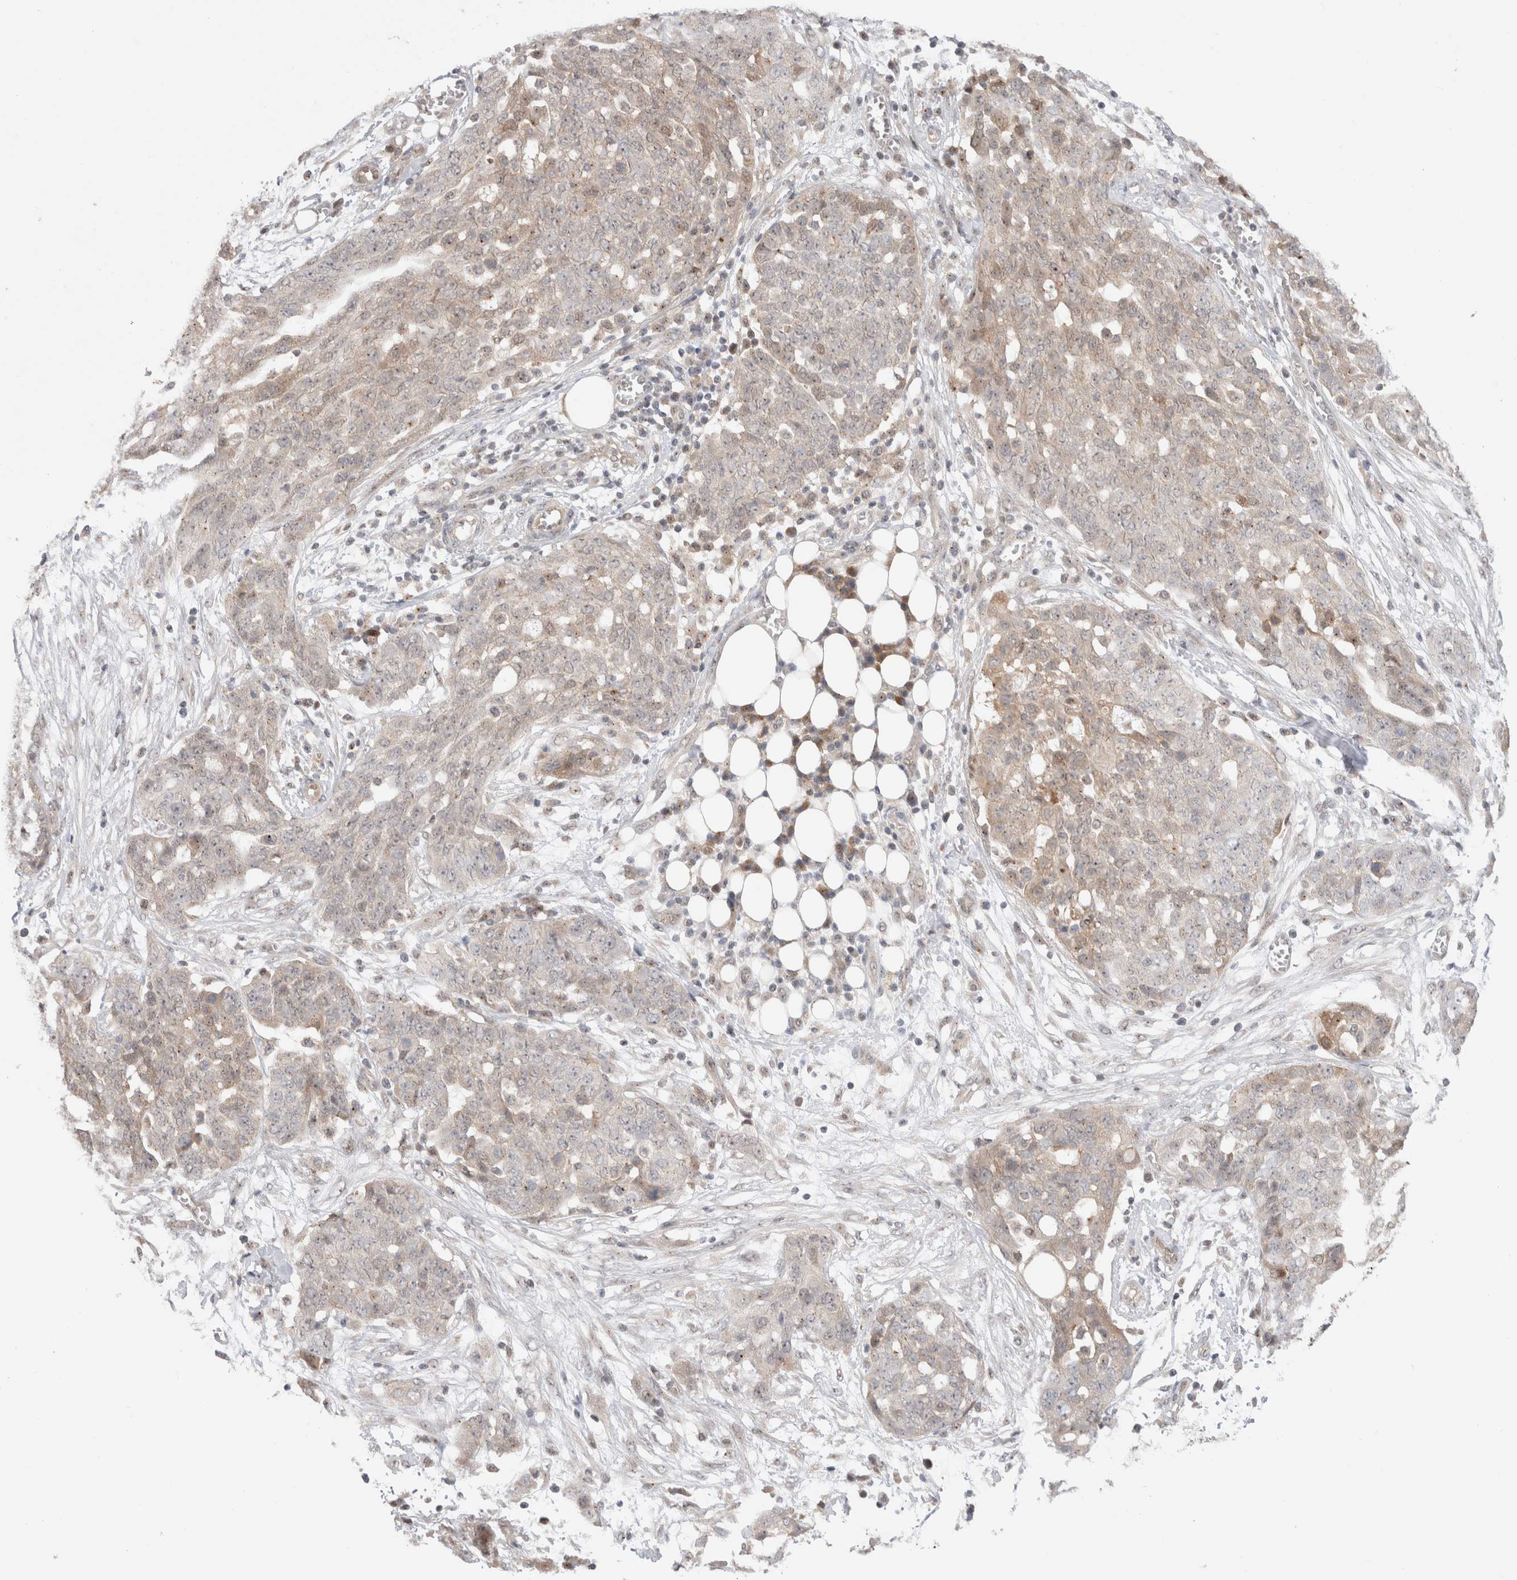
{"staining": {"intensity": "weak", "quantity": "<25%", "location": "cytoplasmic/membranous"}, "tissue": "ovarian cancer", "cell_type": "Tumor cells", "image_type": "cancer", "snomed": [{"axis": "morphology", "description": "Cystadenocarcinoma, serous, NOS"}, {"axis": "topography", "description": "Soft tissue"}, {"axis": "topography", "description": "Ovary"}], "caption": "Tumor cells are negative for brown protein staining in serous cystadenocarcinoma (ovarian).", "gene": "SLC29A1", "patient": {"sex": "female", "age": 57}}